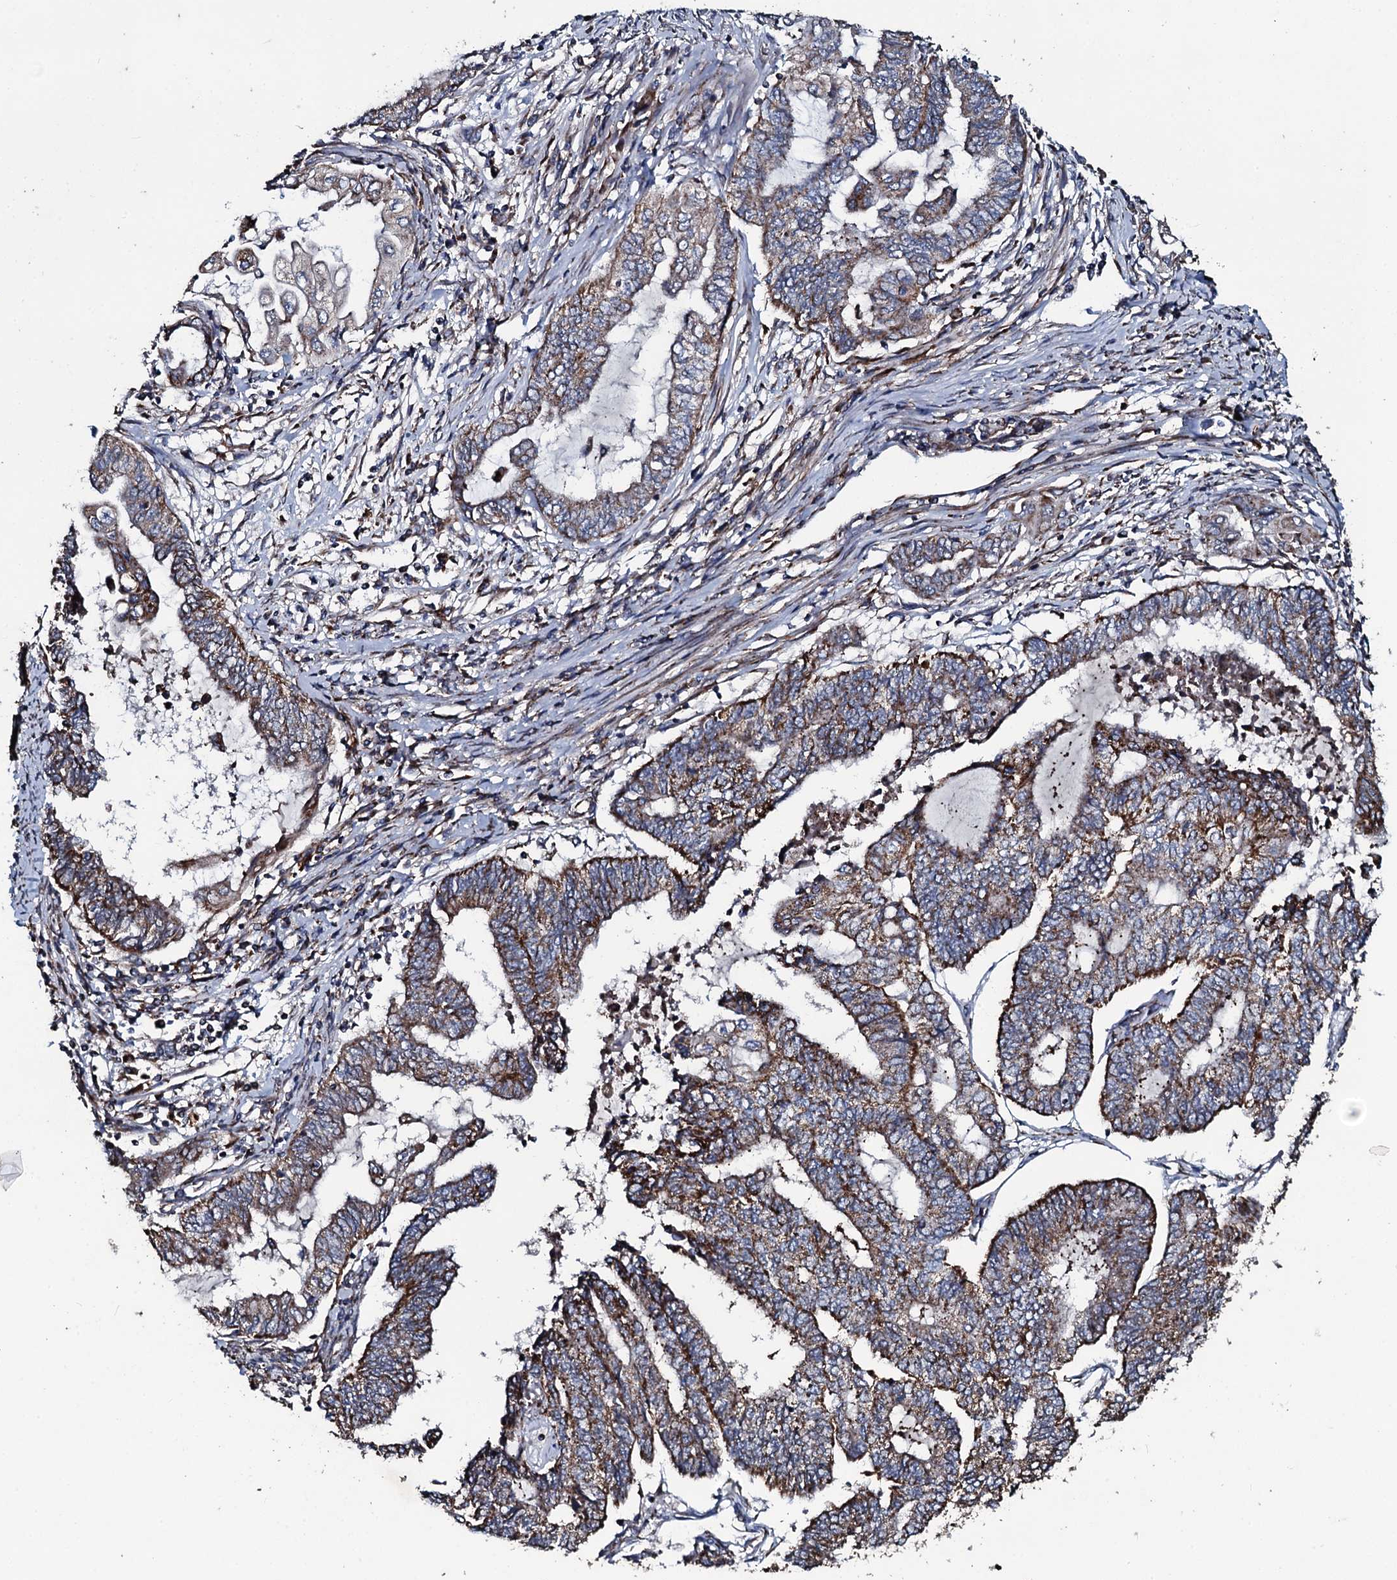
{"staining": {"intensity": "moderate", "quantity": ">75%", "location": "cytoplasmic/membranous"}, "tissue": "endometrial cancer", "cell_type": "Tumor cells", "image_type": "cancer", "snomed": [{"axis": "morphology", "description": "Adenocarcinoma, NOS"}, {"axis": "topography", "description": "Uterus"}, {"axis": "topography", "description": "Endometrium"}], "caption": "About >75% of tumor cells in human endometrial cancer show moderate cytoplasmic/membranous protein positivity as visualized by brown immunohistochemical staining.", "gene": "DYNC2I2", "patient": {"sex": "female", "age": 70}}